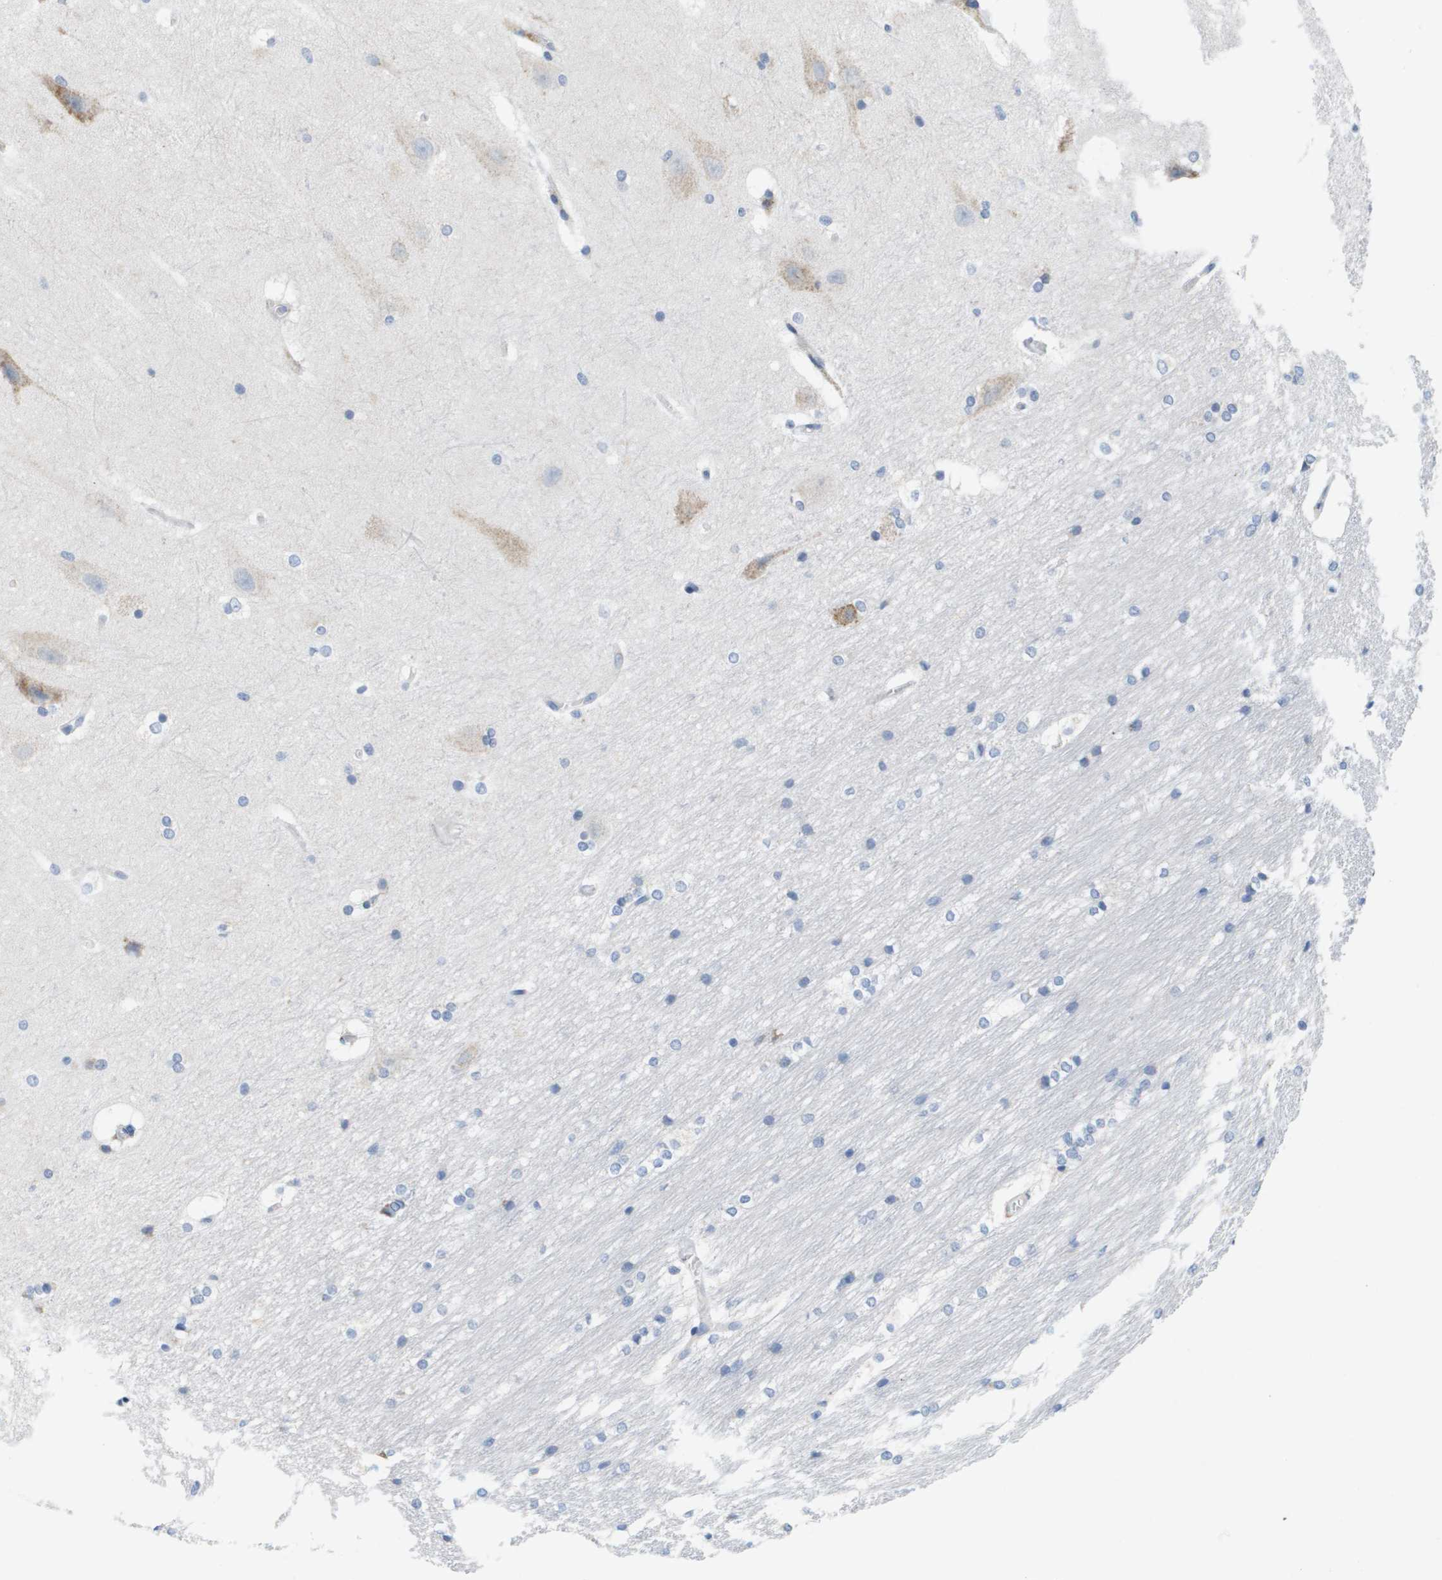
{"staining": {"intensity": "negative", "quantity": "none", "location": "none"}, "tissue": "hippocampus", "cell_type": "Glial cells", "image_type": "normal", "snomed": [{"axis": "morphology", "description": "Normal tissue, NOS"}, {"axis": "topography", "description": "Hippocampus"}], "caption": "High magnification brightfield microscopy of normal hippocampus stained with DAB (3,3'-diaminobenzidine) (brown) and counterstained with hematoxylin (blue): glial cells show no significant positivity.", "gene": "CD3G", "patient": {"sex": "female", "age": 19}}